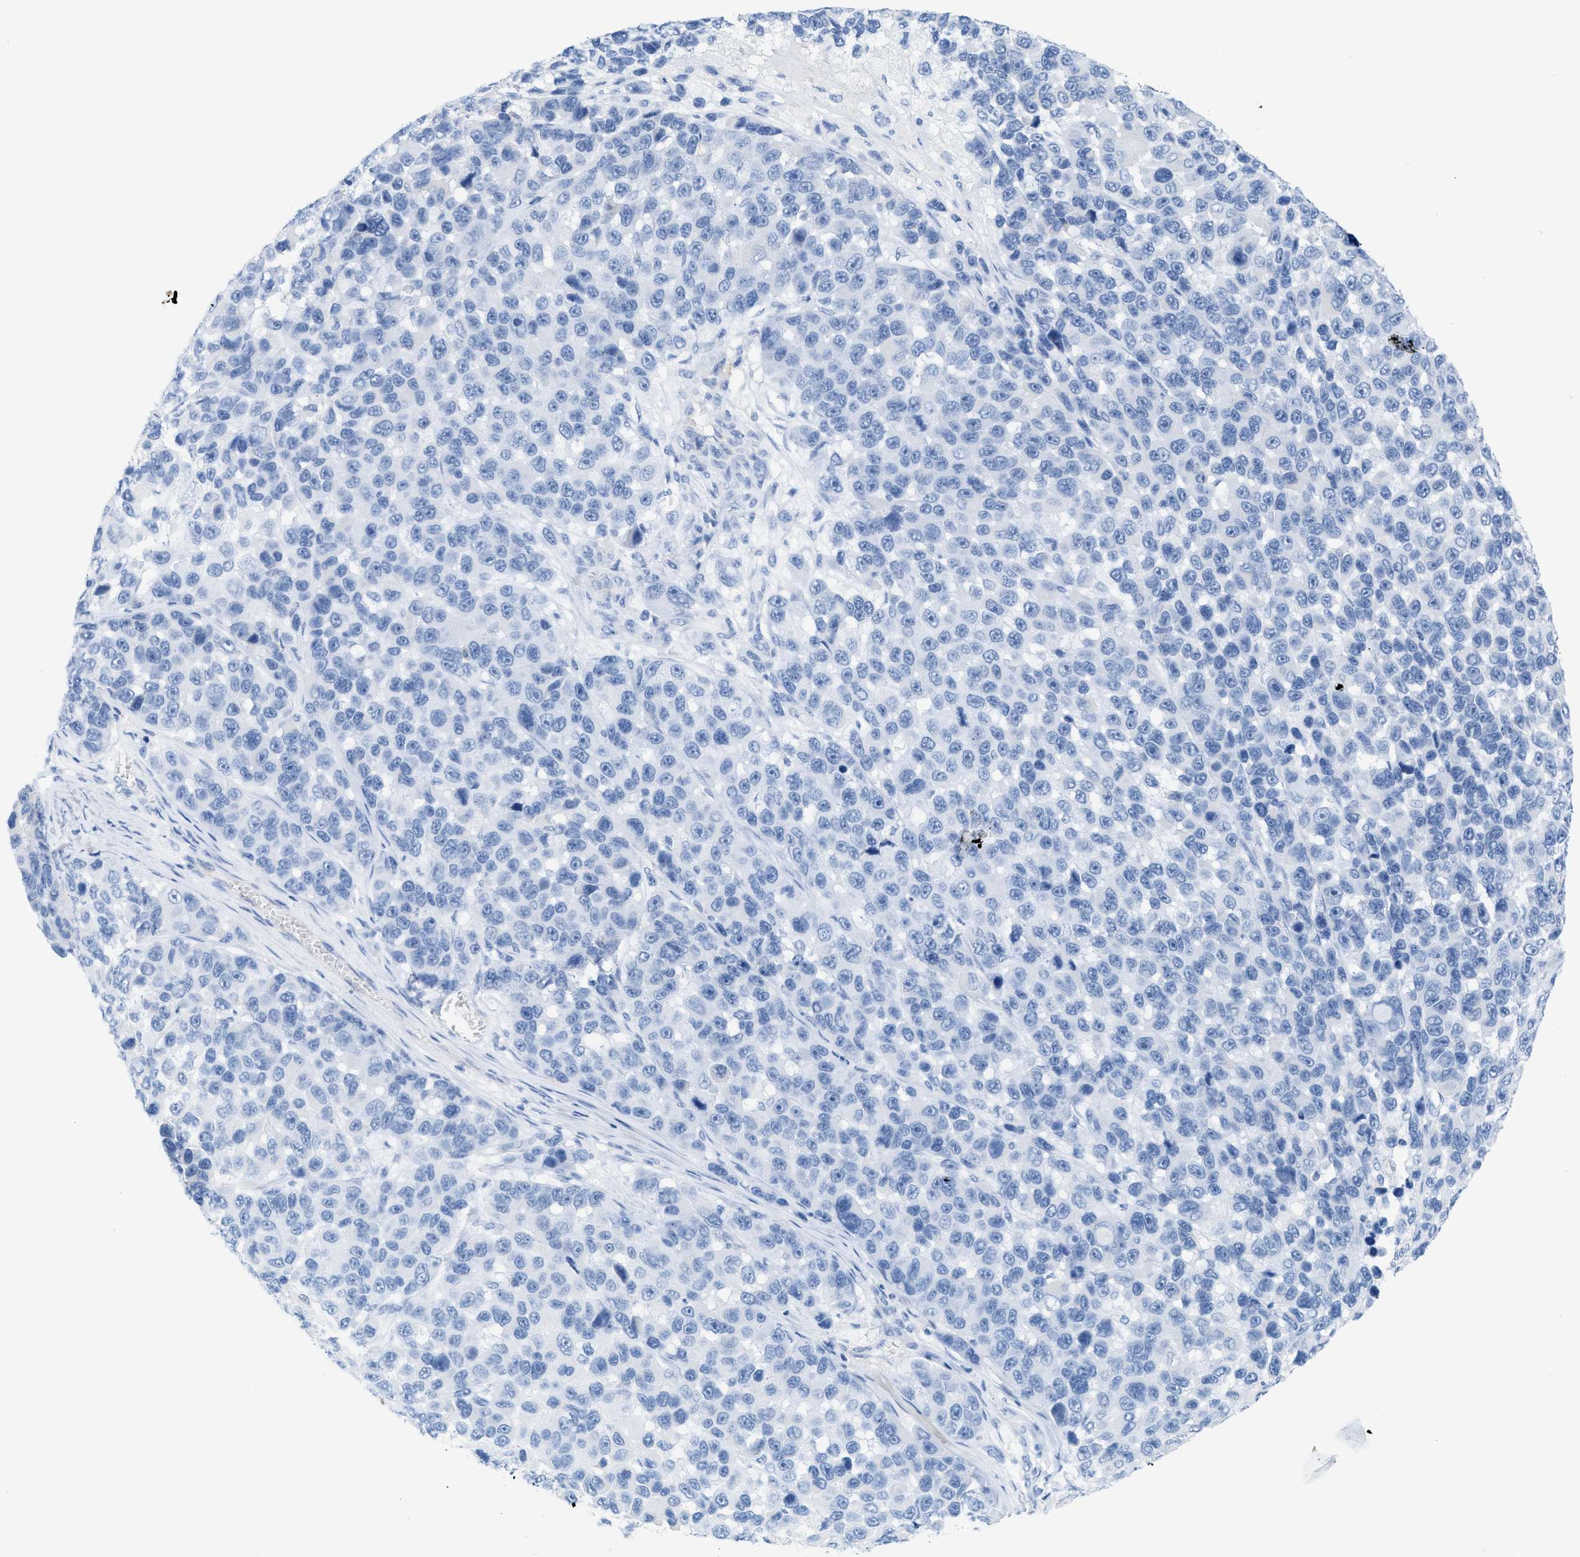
{"staining": {"intensity": "negative", "quantity": "none", "location": "none"}, "tissue": "melanoma", "cell_type": "Tumor cells", "image_type": "cancer", "snomed": [{"axis": "morphology", "description": "Malignant melanoma, NOS"}, {"axis": "topography", "description": "Skin"}], "caption": "Immunohistochemical staining of malignant melanoma demonstrates no significant positivity in tumor cells.", "gene": "ASGR1", "patient": {"sex": "male", "age": 53}}